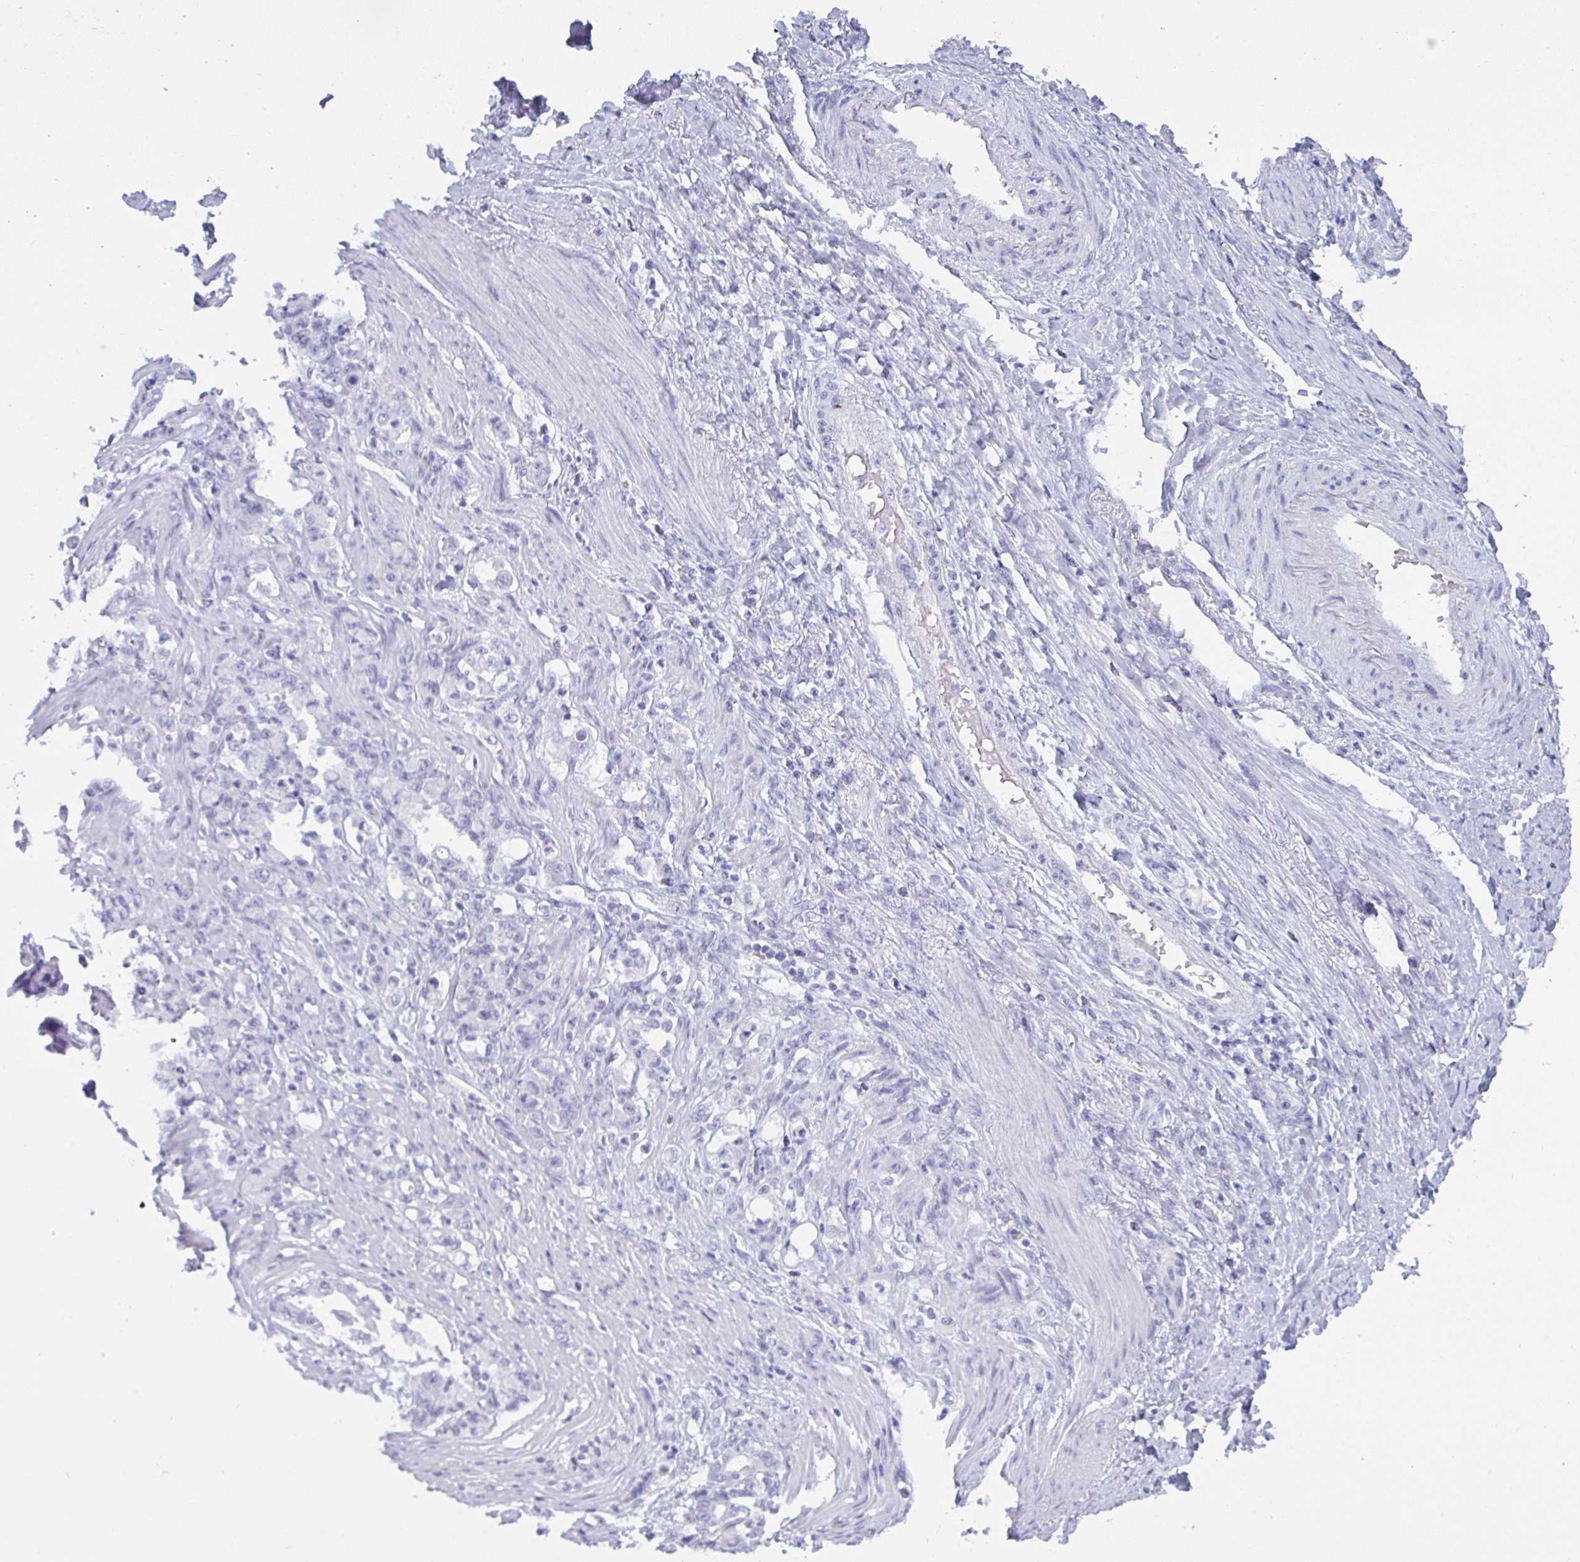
{"staining": {"intensity": "negative", "quantity": "none", "location": "none"}, "tissue": "stomach cancer", "cell_type": "Tumor cells", "image_type": "cancer", "snomed": [{"axis": "morphology", "description": "Normal tissue, NOS"}, {"axis": "morphology", "description": "Adenocarcinoma, NOS"}, {"axis": "topography", "description": "Stomach"}], "caption": "An immunohistochemistry (IHC) image of adenocarcinoma (stomach) is shown. There is no staining in tumor cells of adenocarcinoma (stomach).", "gene": "PRDM9", "patient": {"sex": "female", "age": 79}}